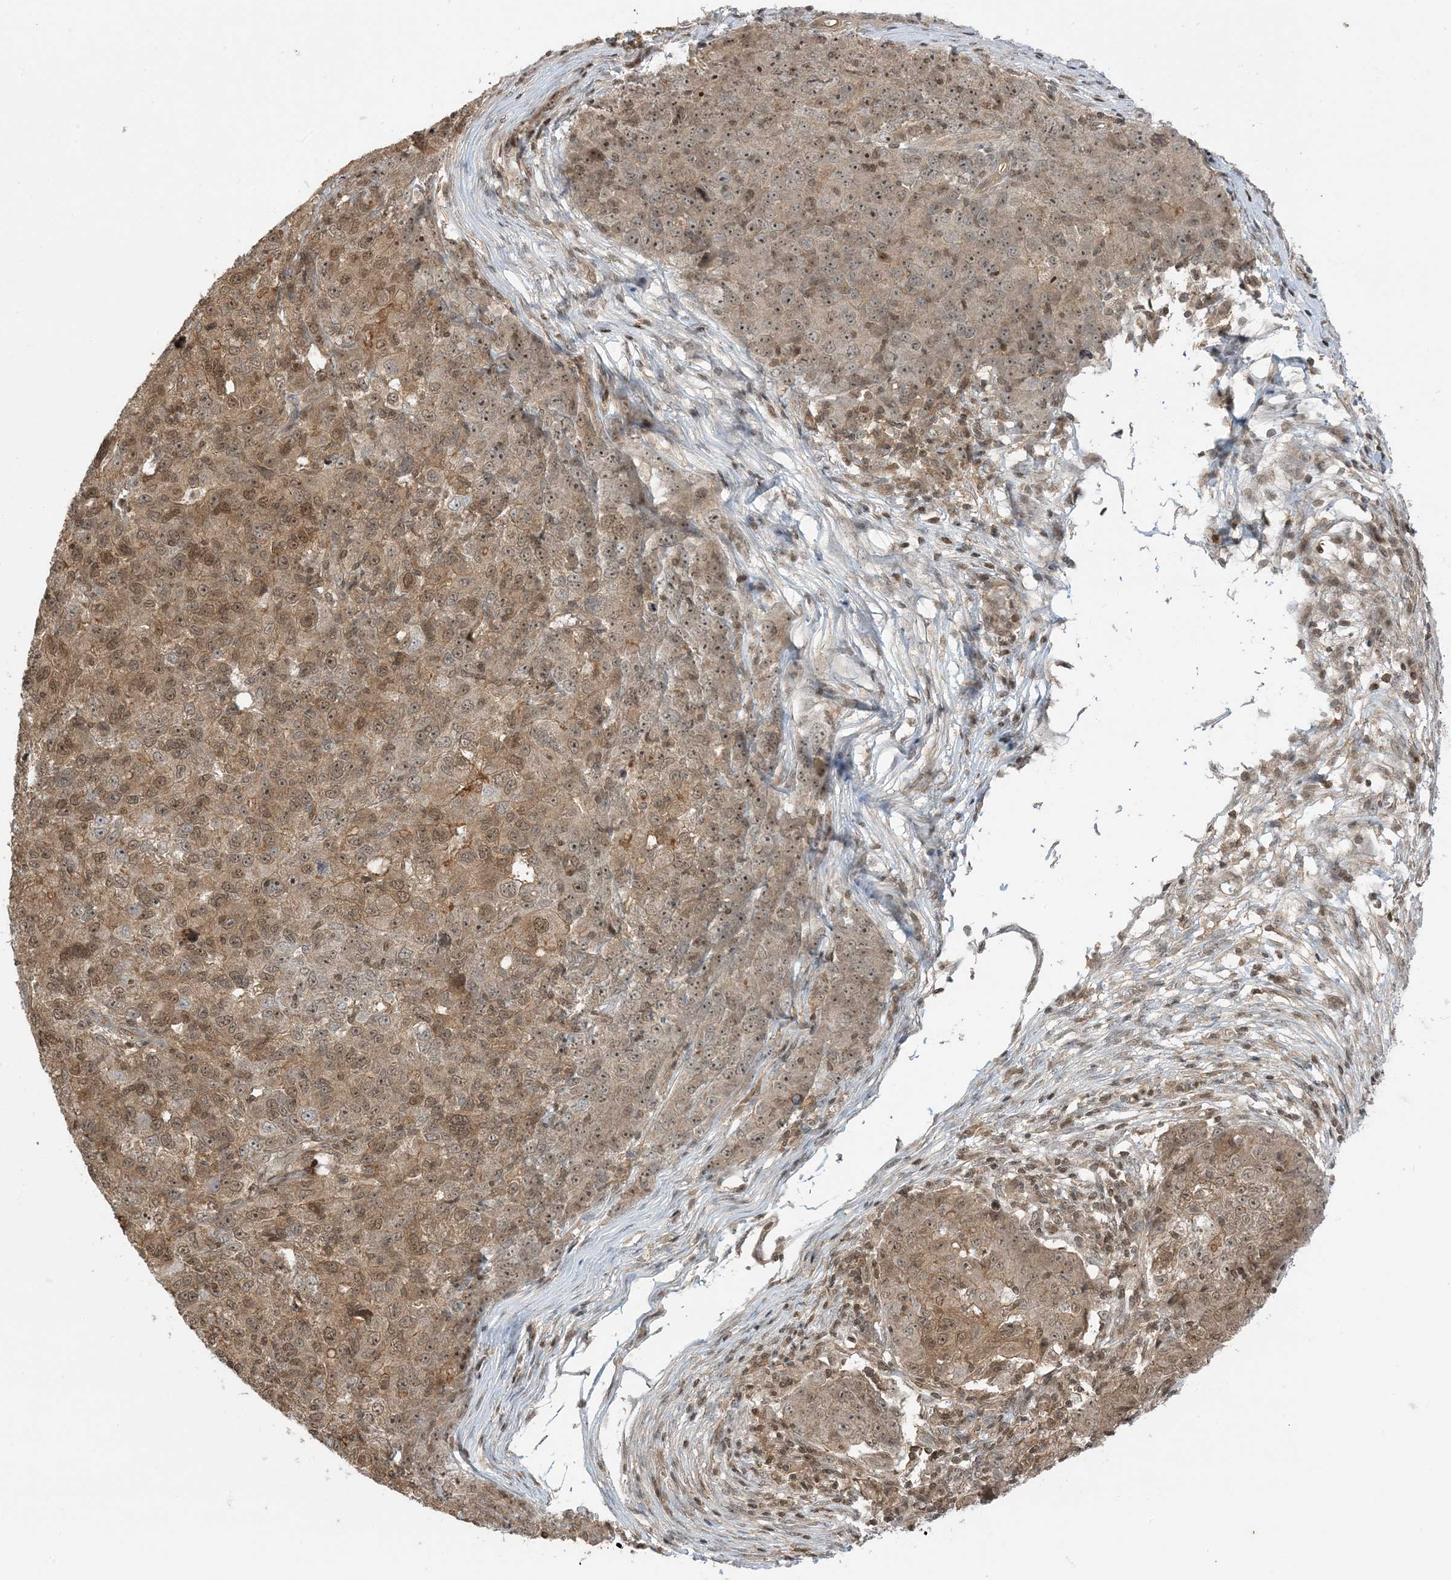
{"staining": {"intensity": "moderate", "quantity": ">75%", "location": "cytoplasmic/membranous,nuclear"}, "tissue": "ovarian cancer", "cell_type": "Tumor cells", "image_type": "cancer", "snomed": [{"axis": "morphology", "description": "Carcinoma, endometroid"}, {"axis": "topography", "description": "Ovary"}], "caption": "A micrograph of ovarian cancer (endometroid carcinoma) stained for a protein displays moderate cytoplasmic/membranous and nuclear brown staining in tumor cells.", "gene": "PPP1R7", "patient": {"sex": "female", "age": 42}}